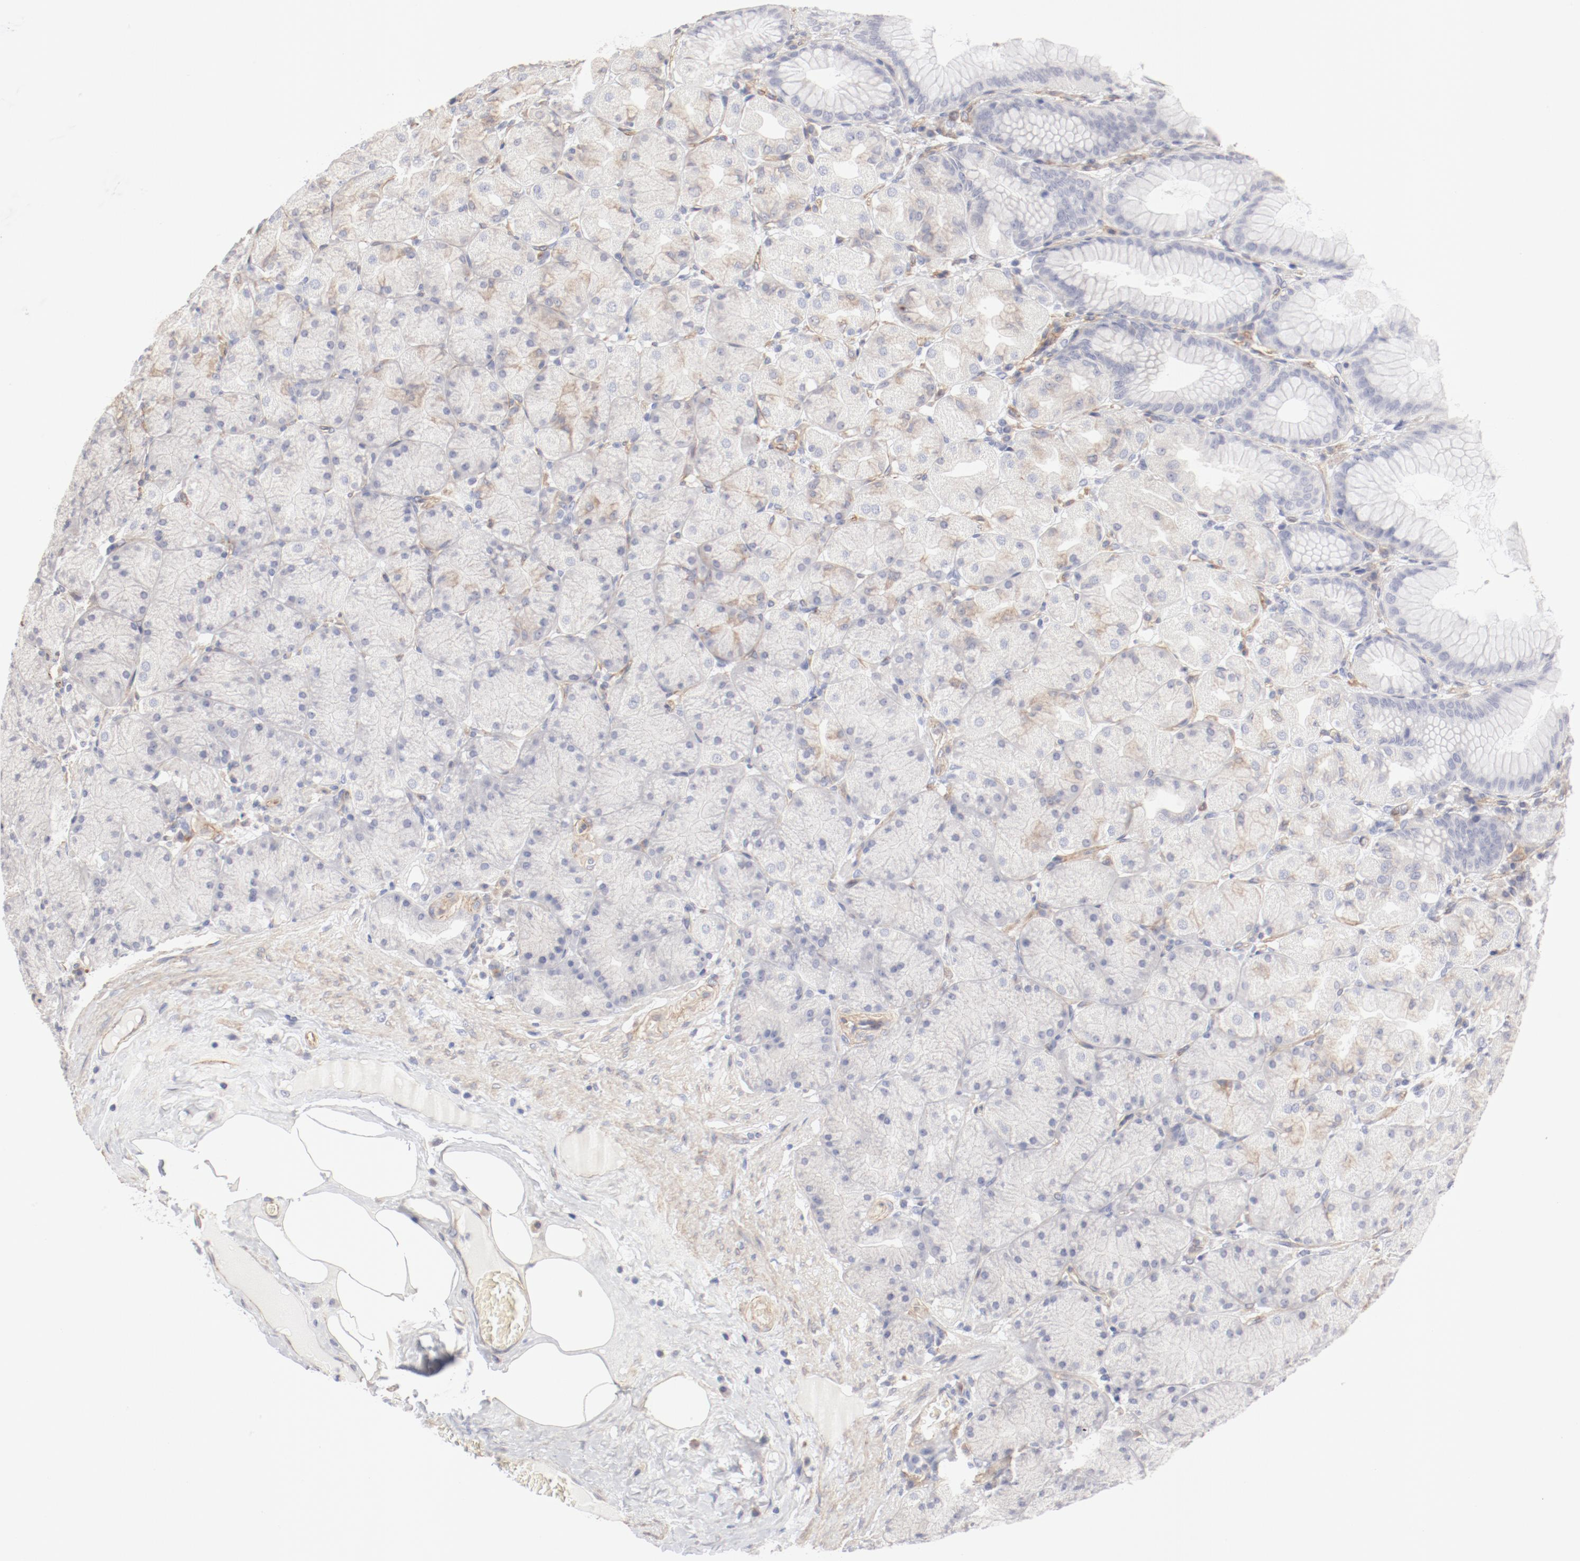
{"staining": {"intensity": "weak", "quantity": "<25%", "location": "cytoplasmic/membranous"}, "tissue": "stomach", "cell_type": "Glandular cells", "image_type": "normal", "snomed": [{"axis": "morphology", "description": "Normal tissue, NOS"}, {"axis": "topography", "description": "Stomach, upper"}], "caption": "DAB (3,3'-diaminobenzidine) immunohistochemical staining of benign stomach reveals no significant positivity in glandular cells.", "gene": "LAX1", "patient": {"sex": "female", "age": 56}}